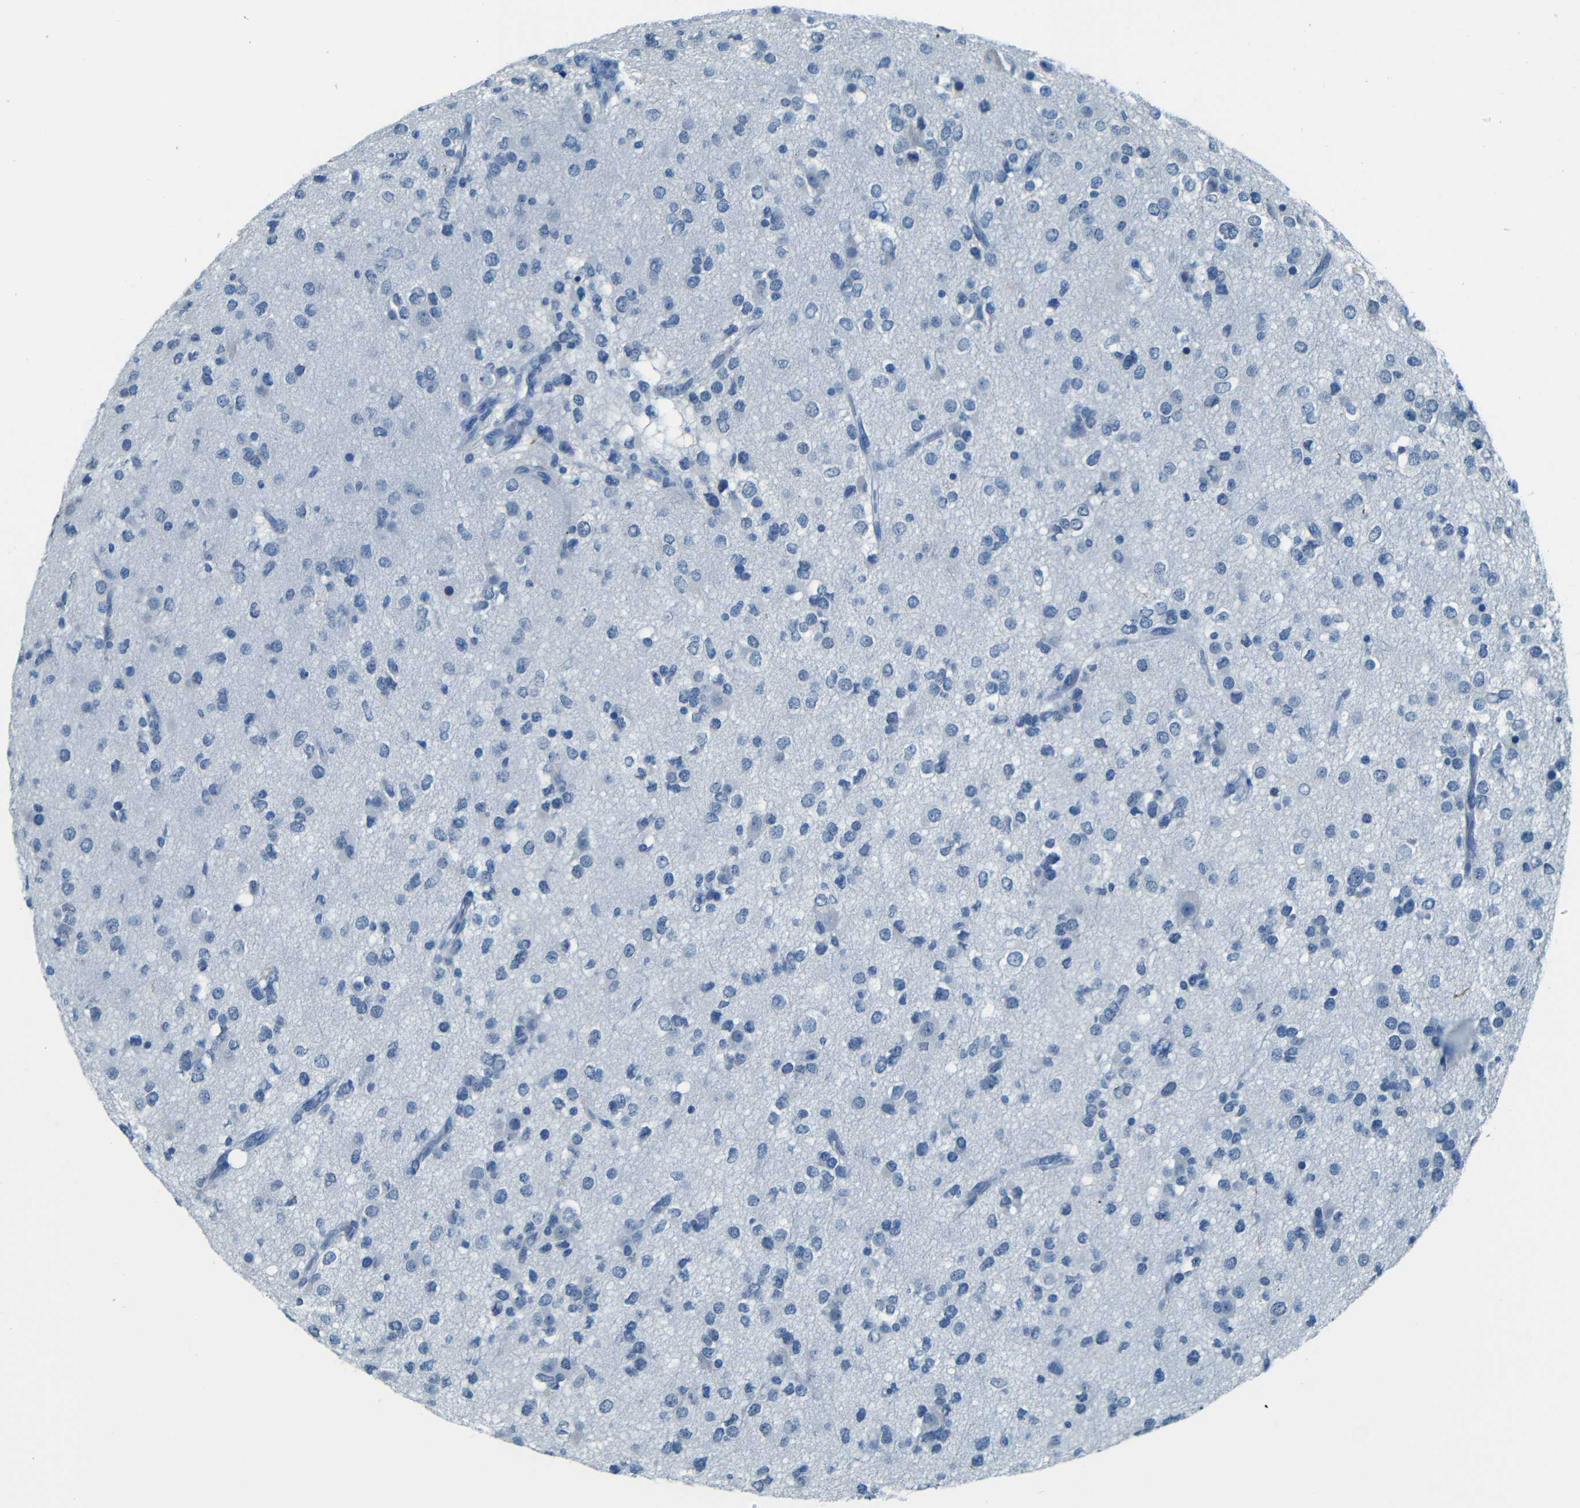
{"staining": {"intensity": "moderate", "quantity": "<25%", "location": "cytoplasmic/membranous"}, "tissue": "glioma", "cell_type": "Tumor cells", "image_type": "cancer", "snomed": [{"axis": "morphology", "description": "Glioma, malignant, Low grade"}, {"axis": "topography", "description": "Brain"}], "caption": "This image exhibits immunohistochemistry (IHC) staining of low-grade glioma (malignant), with low moderate cytoplasmic/membranous expression in approximately <25% of tumor cells.", "gene": "ZMAT1", "patient": {"sex": "male", "age": 42}}